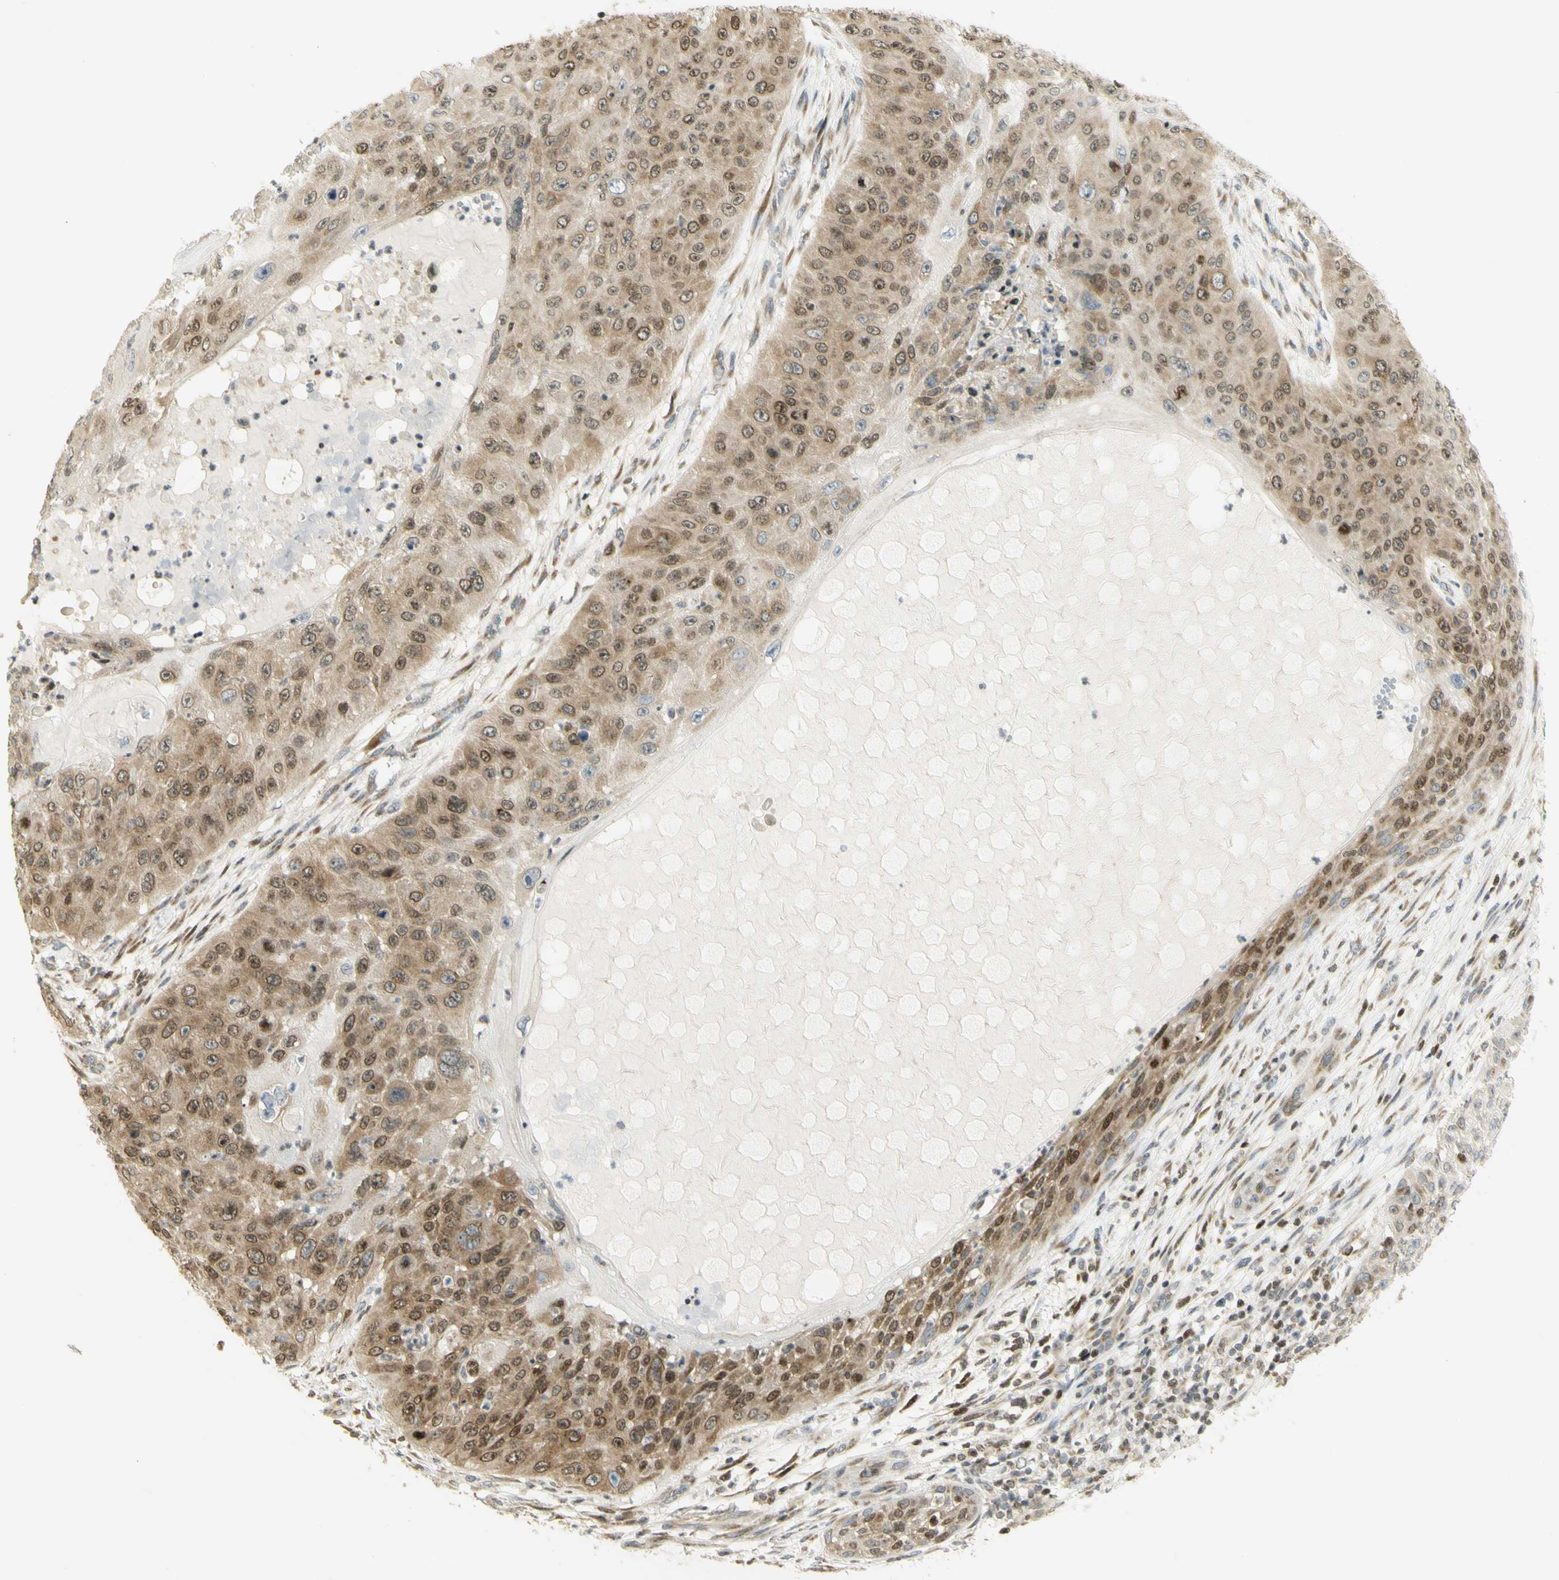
{"staining": {"intensity": "moderate", "quantity": ">75%", "location": "cytoplasmic/membranous,nuclear"}, "tissue": "skin cancer", "cell_type": "Tumor cells", "image_type": "cancer", "snomed": [{"axis": "morphology", "description": "Squamous cell carcinoma, NOS"}, {"axis": "topography", "description": "Skin"}], "caption": "Immunohistochemical staining of human squamous cell carcinoma (skin) reveals moderate cytoplasmic/membranous and nuclear protein staining in approximately >75% of tumor cells. (DAB = brown stain, brightfield microscopy at high magnification).", "gene": "KIF11", "patient": {"sex": "female", "age": 80}}